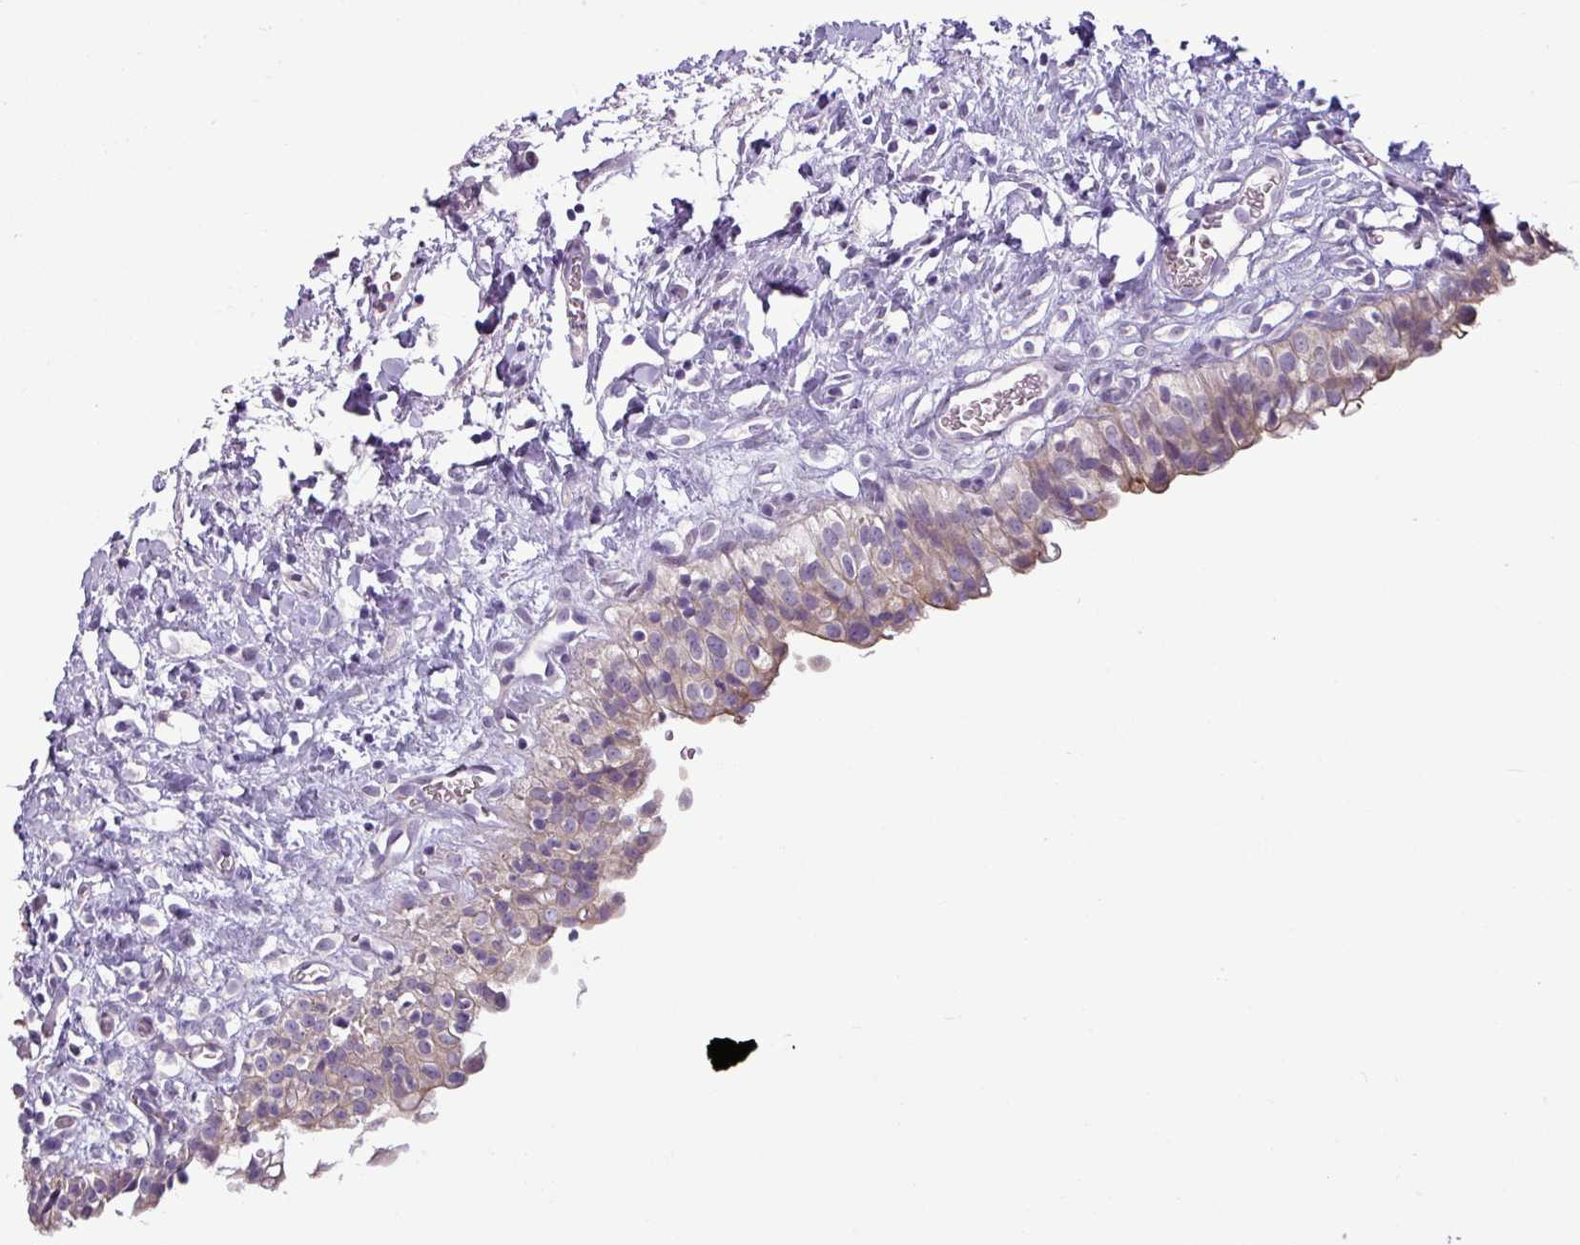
{"staining": {"intensity": "weak", "quantity": ">75%", "location": "cytoplasmic/membranous"}, "tissue": "urinary bladder", "cell_type": "Urothelial cells", "image_type": "normal", "snomed": [{"axis": "morphology", "description": "Normal tissue, NOS"}, {"axis": "topography", "description": "Urinary bladder"}], "caption": "Immunohistochemical staining of normal urinary bladder exhibits >75% levels of weak cytoplasmic/membranous protein staining in about >75% of urothelial cells.", "gene": "TOR1AIP2", "patient": {"sex": "male", "age": 51}}